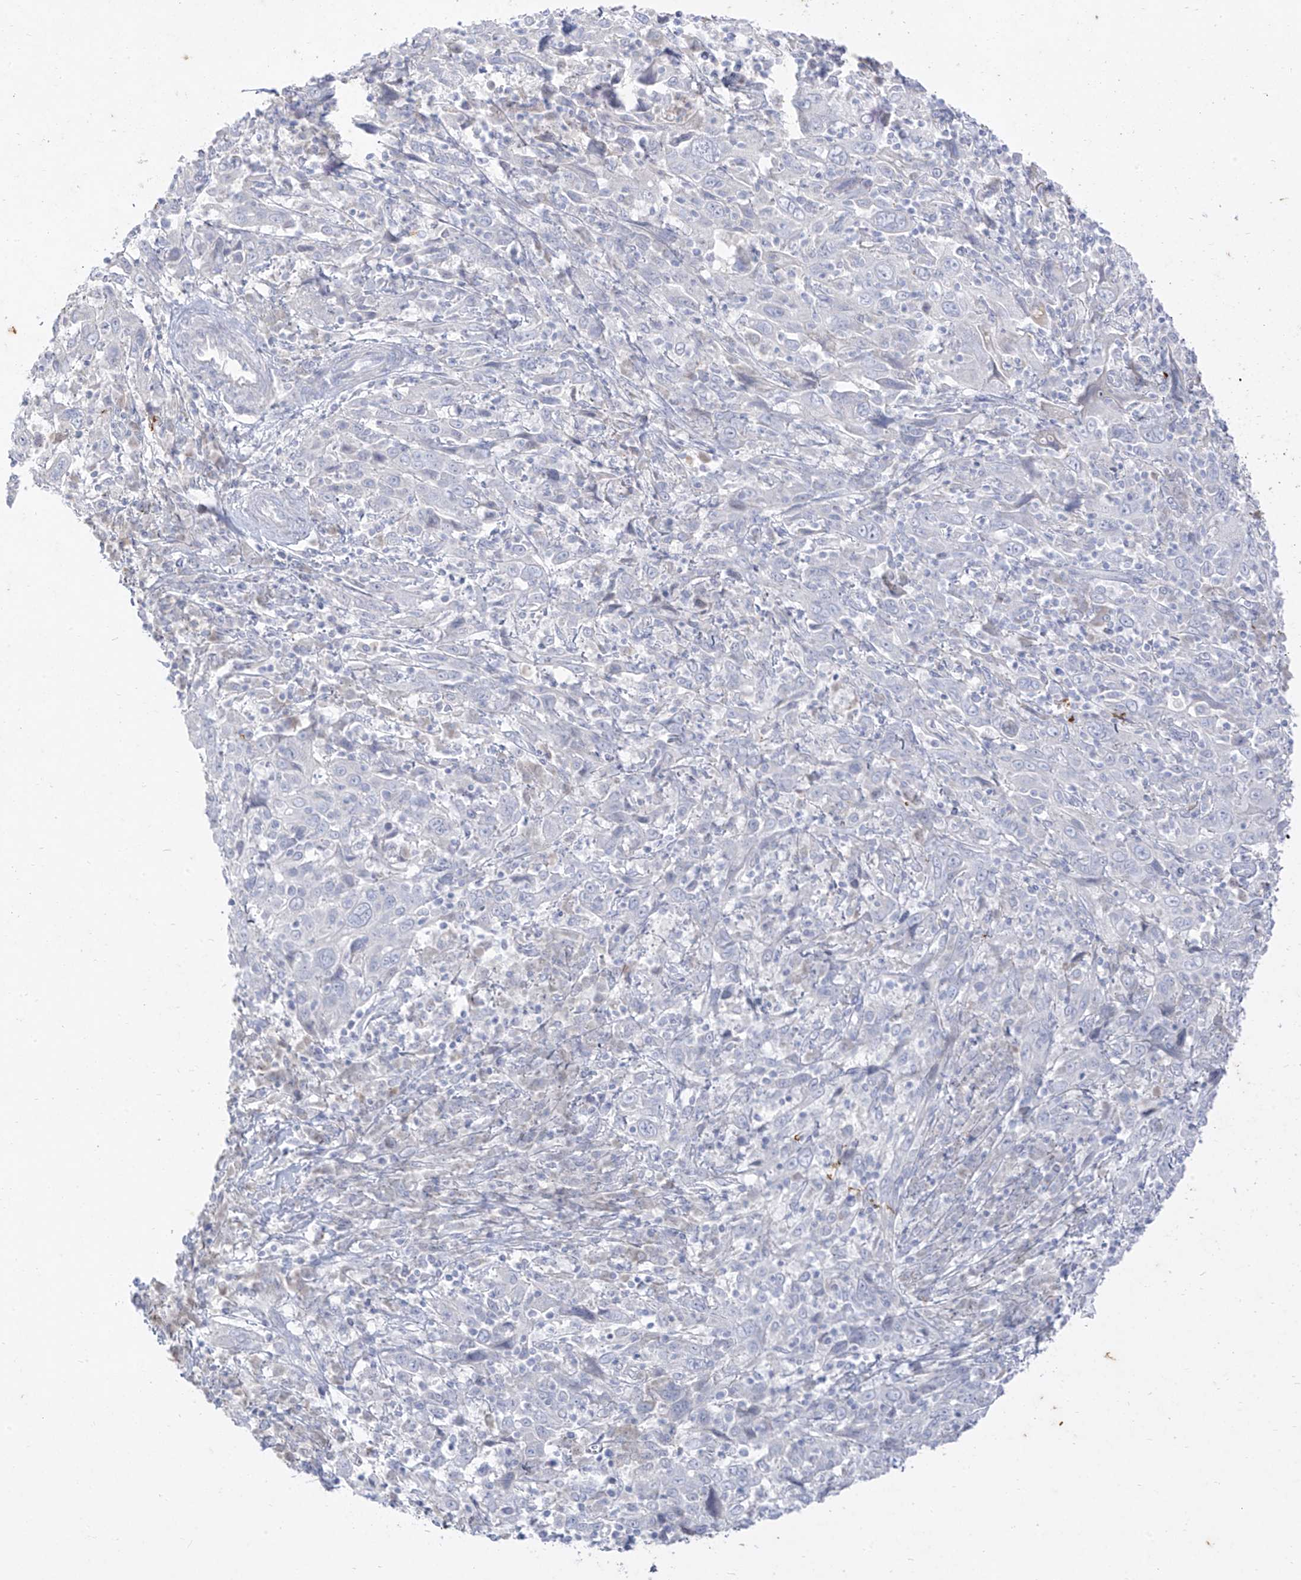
{"staining": {"intensity": "negative", "quantity": "none", "location": "none"}, "tissue": "cervical cancer", "cell_type": "Tumor cells", "image_type": "cancer", "snomed": [{"axis": "morphology", "description": "Squamous cell carcinoma, NOS"}, {"axis": "topography", "description": "Cervix"}], "caption": "Cervical squamous cell carcinoma was stained to show a protein in brown. There is no significant staining in tumor cells. (DAB immunohistochemistry visualized using brightfield microscopy, high magnification).", "gene": "TGM4", "patient": {"sex": "female", "age": 46}}